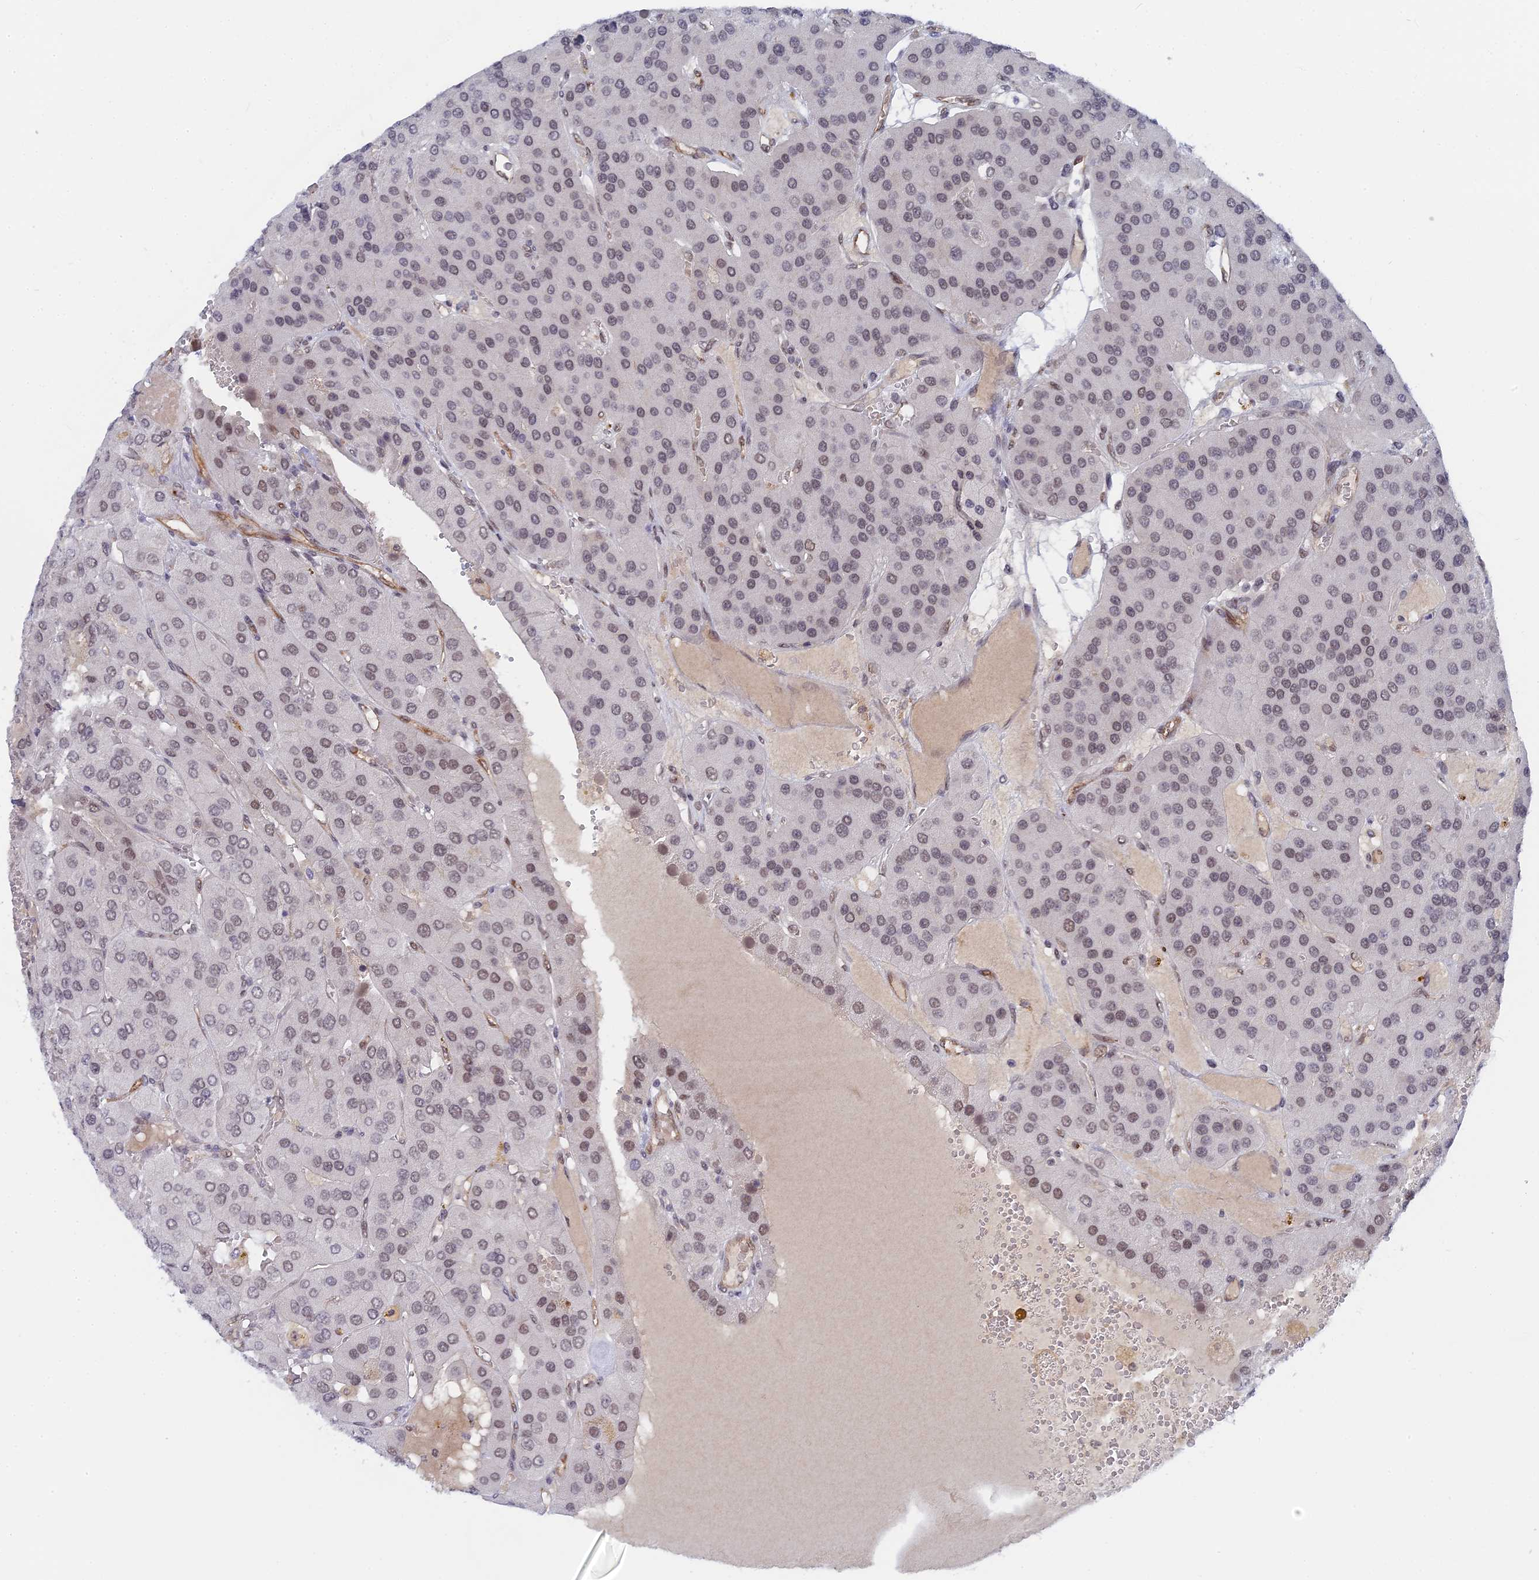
{"staining": {"intensity": "weak", "quantity": "25%-75%", "location": "nuclear"}, "tissue": "parathyroid gland", "cell_type": "Glandular cells", "image_type": "normal", "snomed": [{"axis": "morphology", "description": "Normal tissue, NOS"}, {"axis": "morphology", "description": "Adenoma, NOS"}, {"axis": "topography", "description": "Parathyroid gland"}], "caption": "A low amount of weak nuclear expression is identified in approximately 25%-75% of glandular cells in unremarkable parathyroid gland. The staining was performed using DAB, with brown indicating positive protein expression. Nuclei are stained blue with hematoxylin.", "gene": "CCDC85A", "patient": {"sex": "female", "age": 86}}